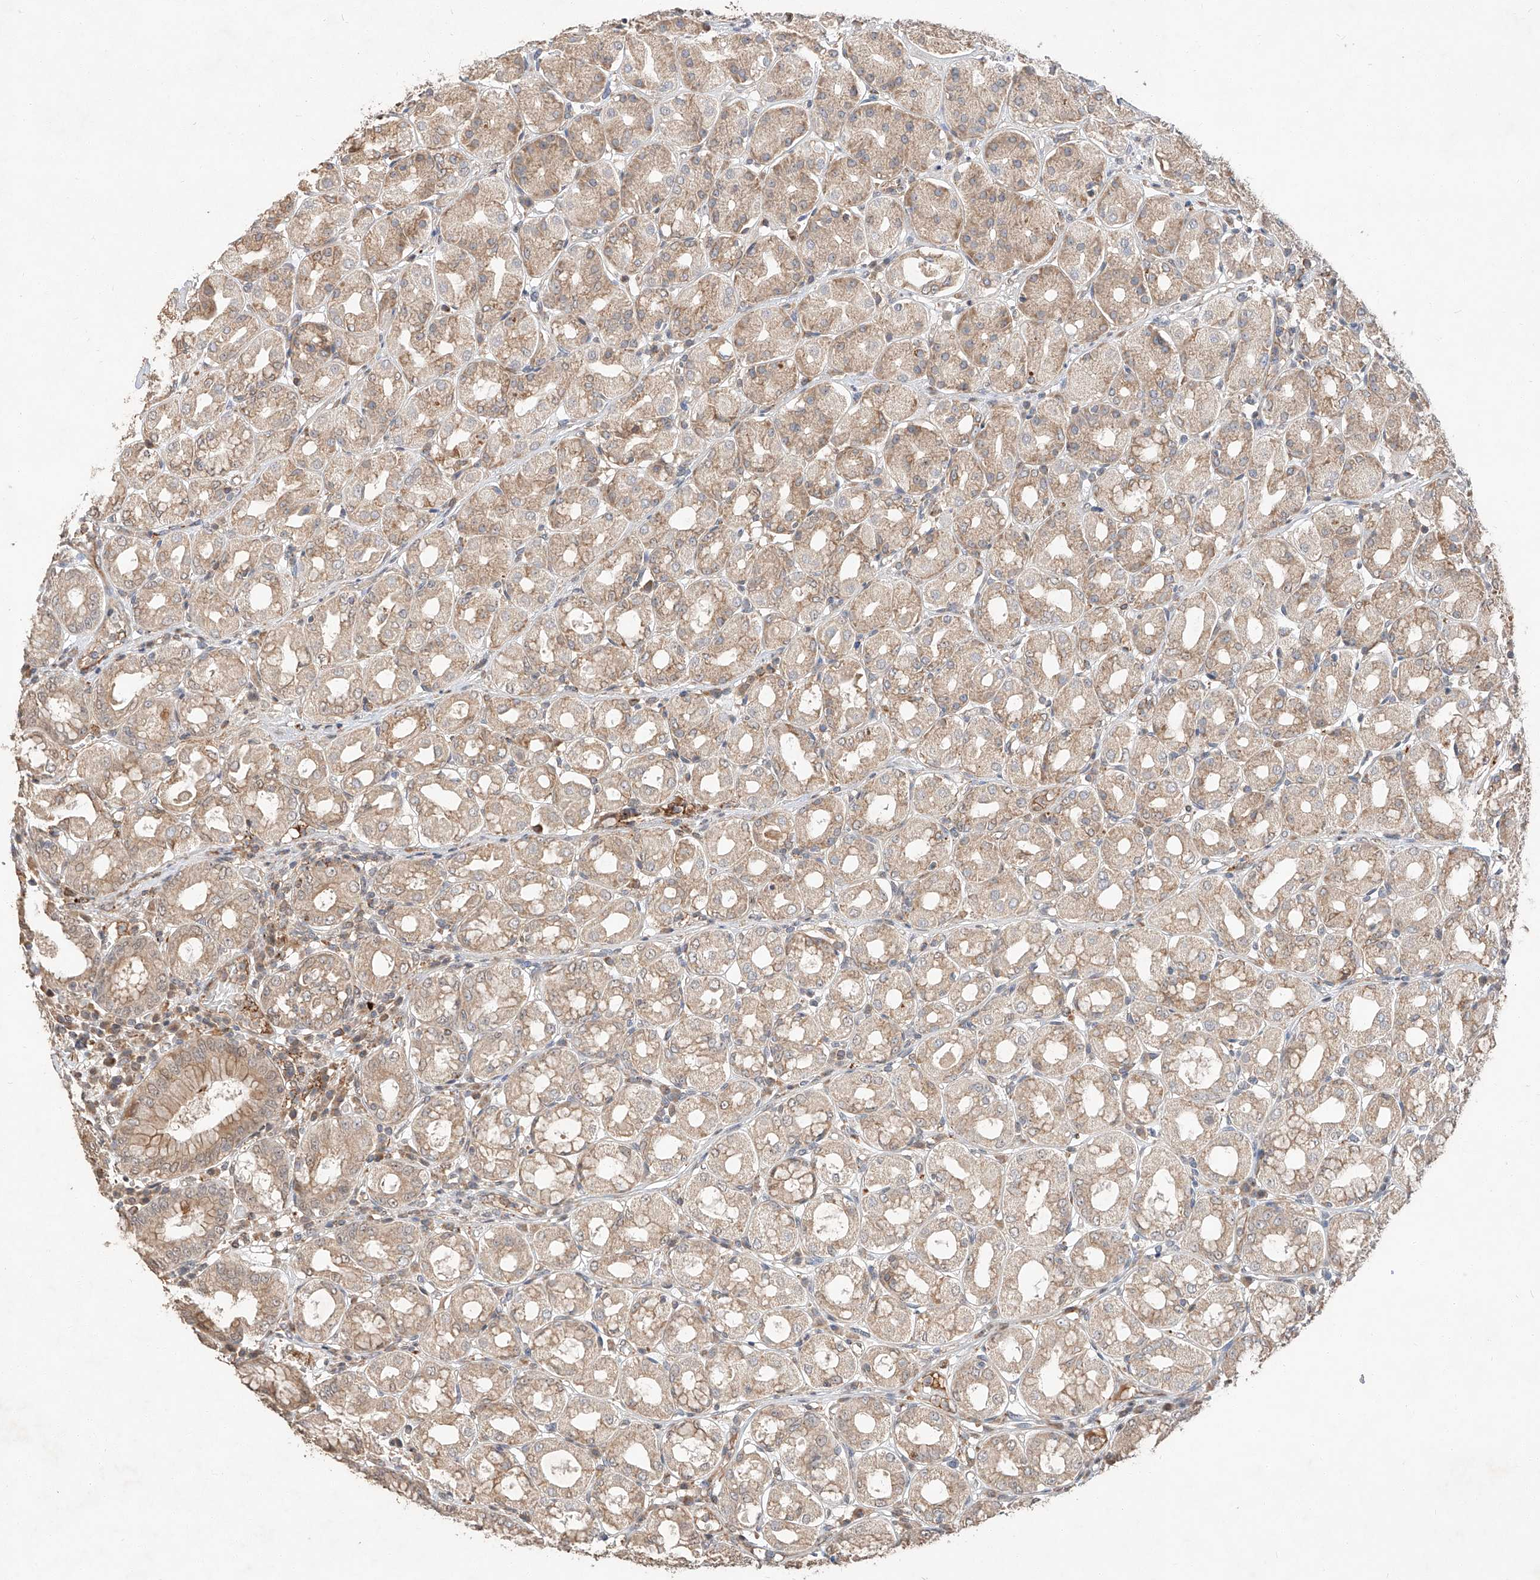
{"staining": {"intensity": "moderate", "quantity": "25%-75%", "location": "cytoplasmic/membranous"}, "tissue": "stomach", "cell_type": "Glandular cells", "image_type": "normal", "snomed": [{"axis": "morphology", "description": "Normal tissue, NOS"}, {"axis": "topography", "description": "Stomach"}, {"axis": "topography", "description": "Stomach, lower"}], "caption": "High-power microscopy captured an immunohistochemistry (IHC) histopathology image of normal stomach, revealing moderate cytoplasmic/membranous positivity in about 25%-75% of glandular cells. Using DAB (brown) and hematoxylin (blue) stains, captured at high magnification using brightfield microscopy.", "gene": "SUSD6", "patient": {"sex": "female", "age": 56}}